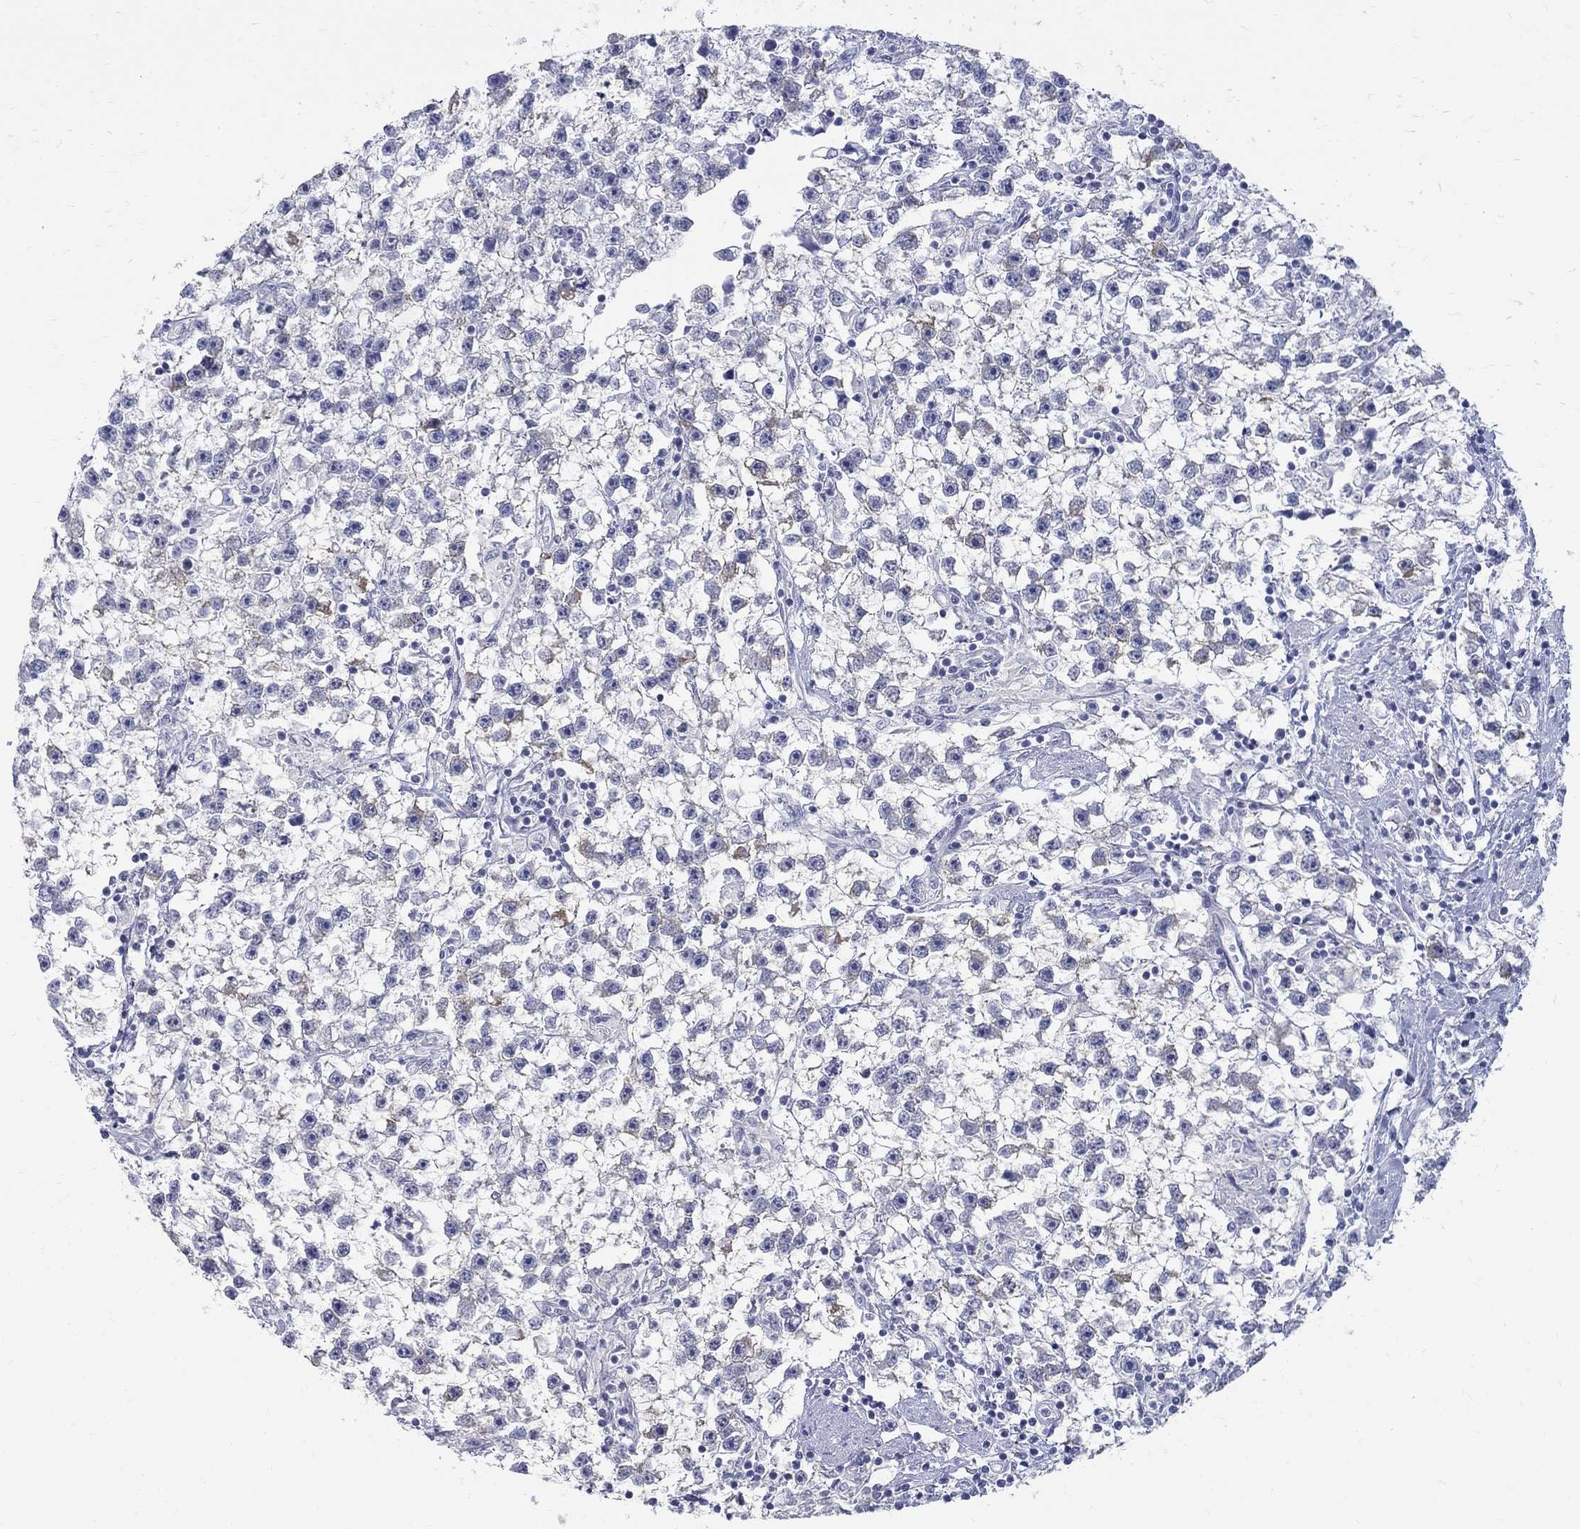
{"staining": {"intensity": "negative", "quantity": "none", "location": "none"}, "tissue": "testis cancer", "cell_type": "Tumor cells", "image_type": "cancer", "snomed": [{"axis": "morphology", "description": "Seminoma, NOS"}, {"axis": "topography", "description": "Testis"}], "caption": "Protein analysis of testis seminoma displays no significant staining in tumor cells.", "gene": "MAGEB6", "patient": {"sex": "male", "age": 59}}